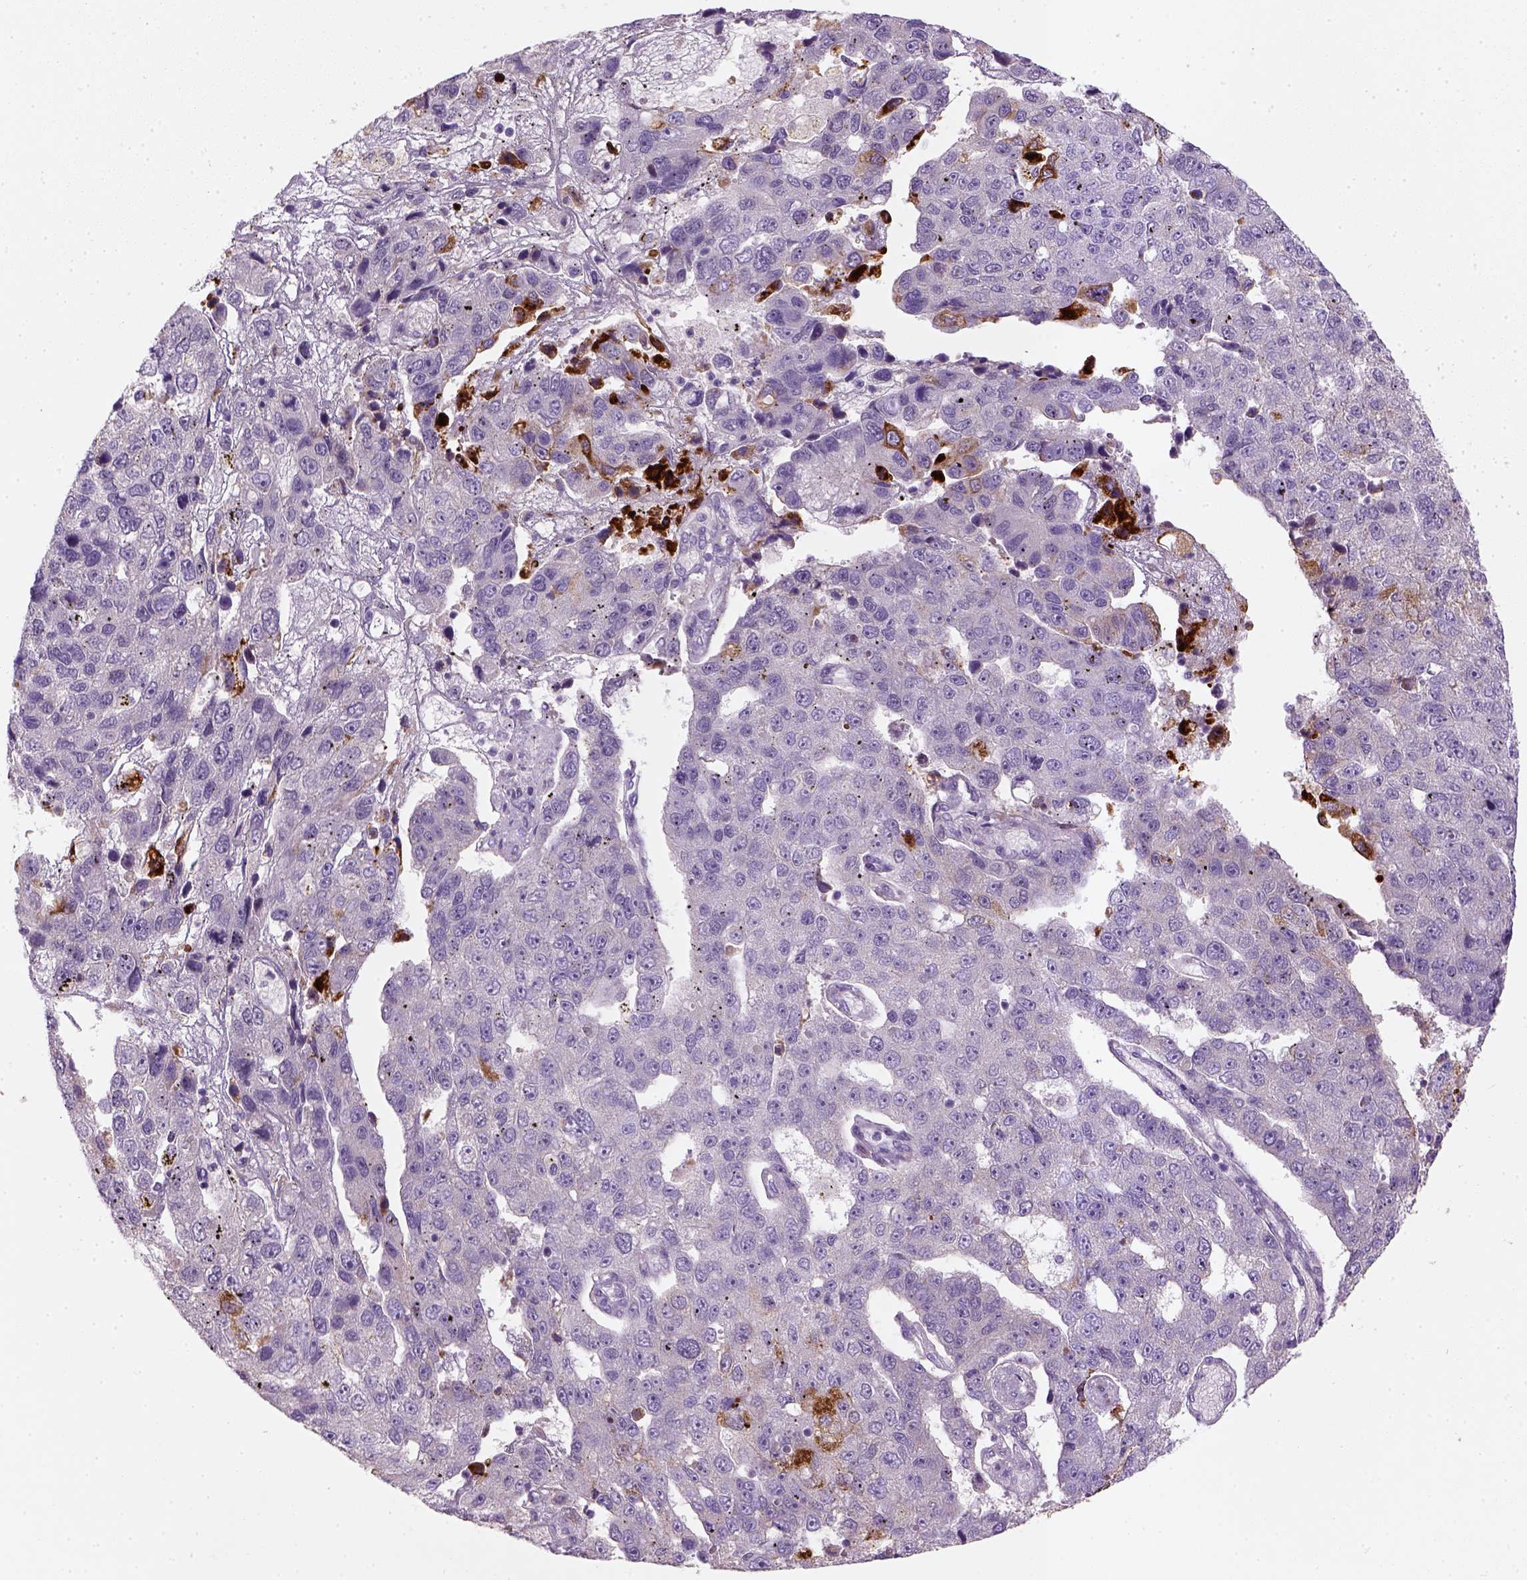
{"staining": {"intensity": "negative", "quantity": "none", "location": "none"}, "tissue": "pancreatic cancer", "cell_type": "Tumor cells", "image_type": "cancer", "snomed": [{"axis": "morphology", "description": "Adenocarcinoma, NOS"}, {"axis": "topography", "description": "Pancreas"}], "caption": "IHC of human pancreatic adenocarcinoma demonstrates no positivity in tumor cells.", "gene": "NUDT6", "patient": {"sex": "female", "age": 61}}